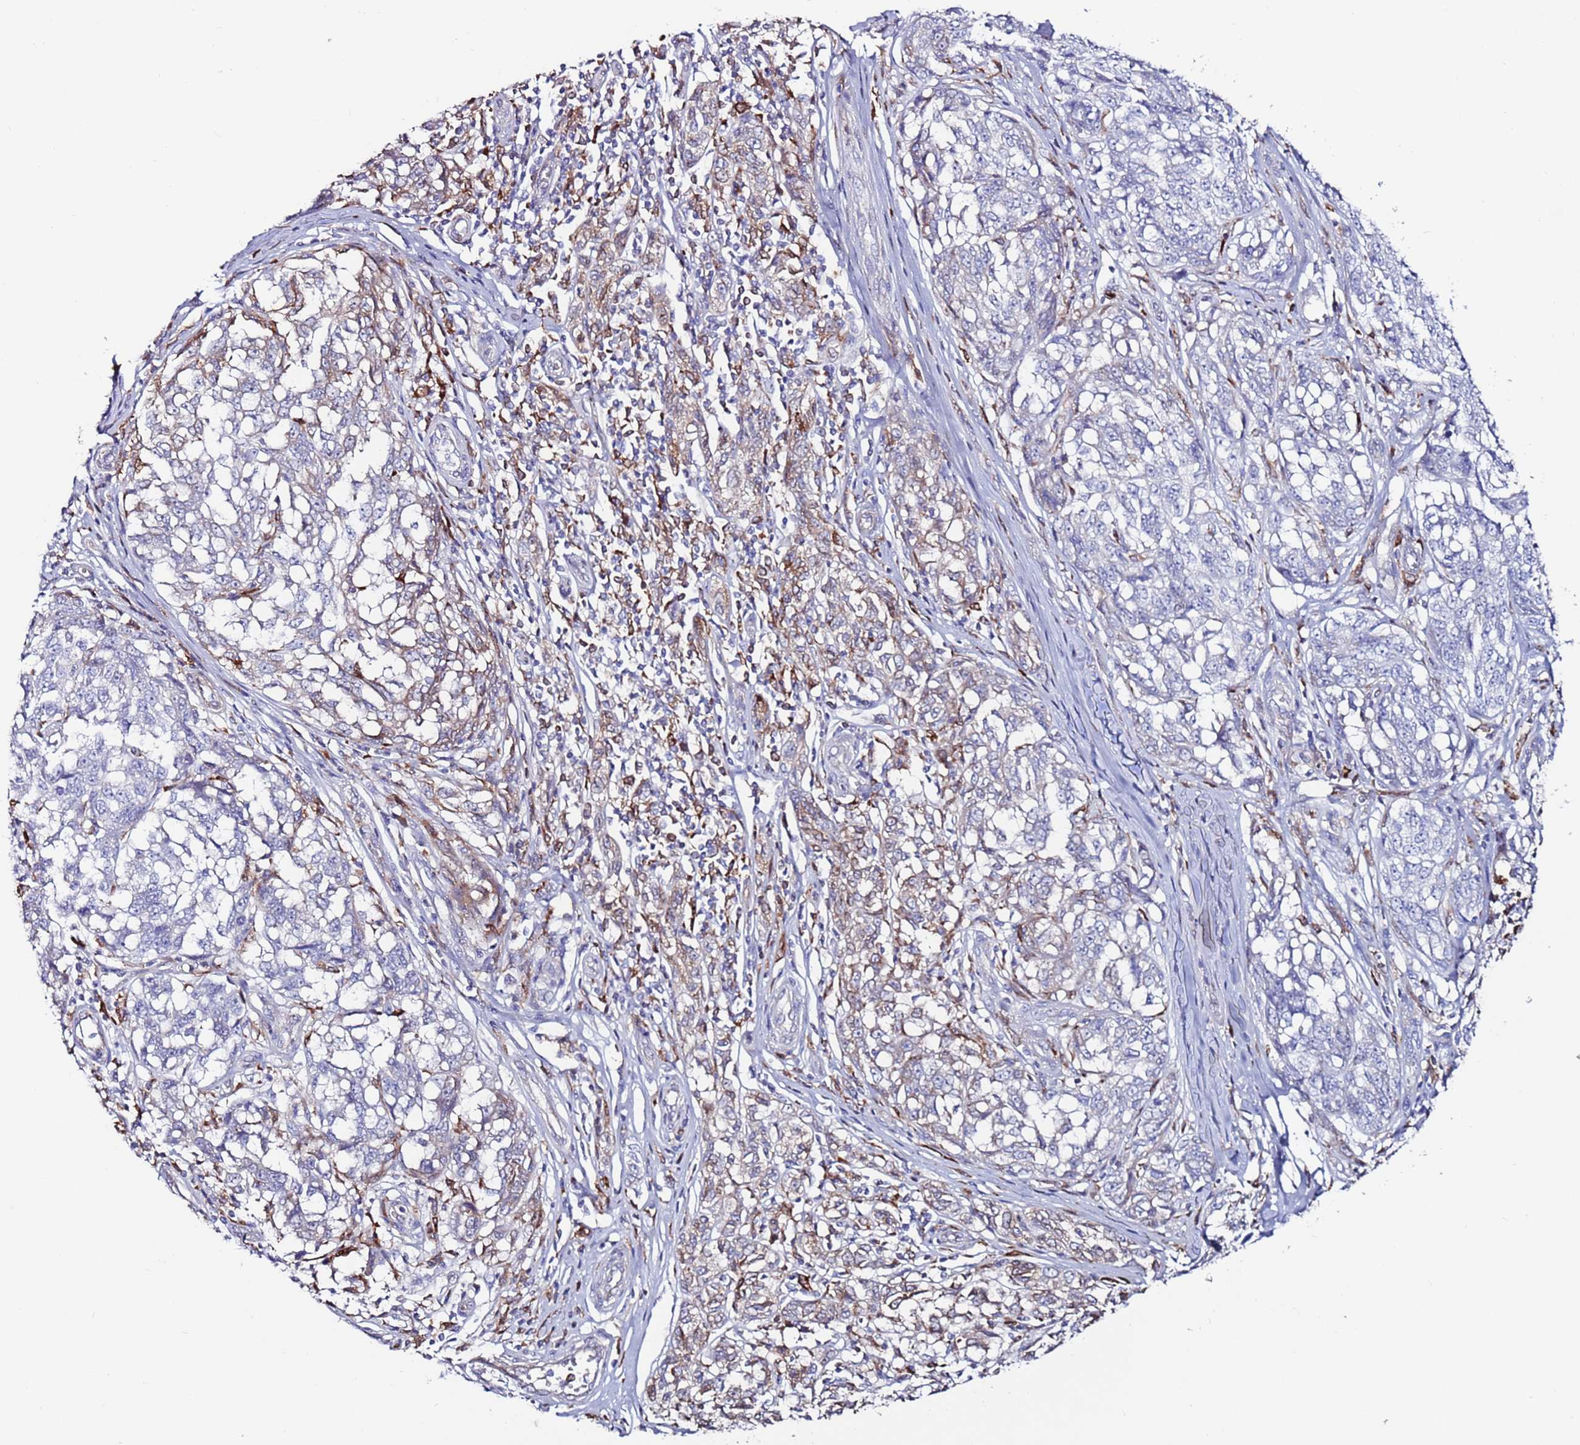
{"staining": {"intensity": "weak", "quantity": "<25%", "location": "cytoplasmic/membranous"}, "tissue": "melanoma", "cell_type": "Tumor cells", "image_type": "cancer", "snomed": [{"axis": "morphology", "description": "Malignant melanoma, NOS"}, {"axis": "topography", "description": "Skin"}], "caption": "Tumor cells show no significant protein expression in melanoma.", "gene": "GREB1L", "patient": {"sex": "female", "age": 64}}